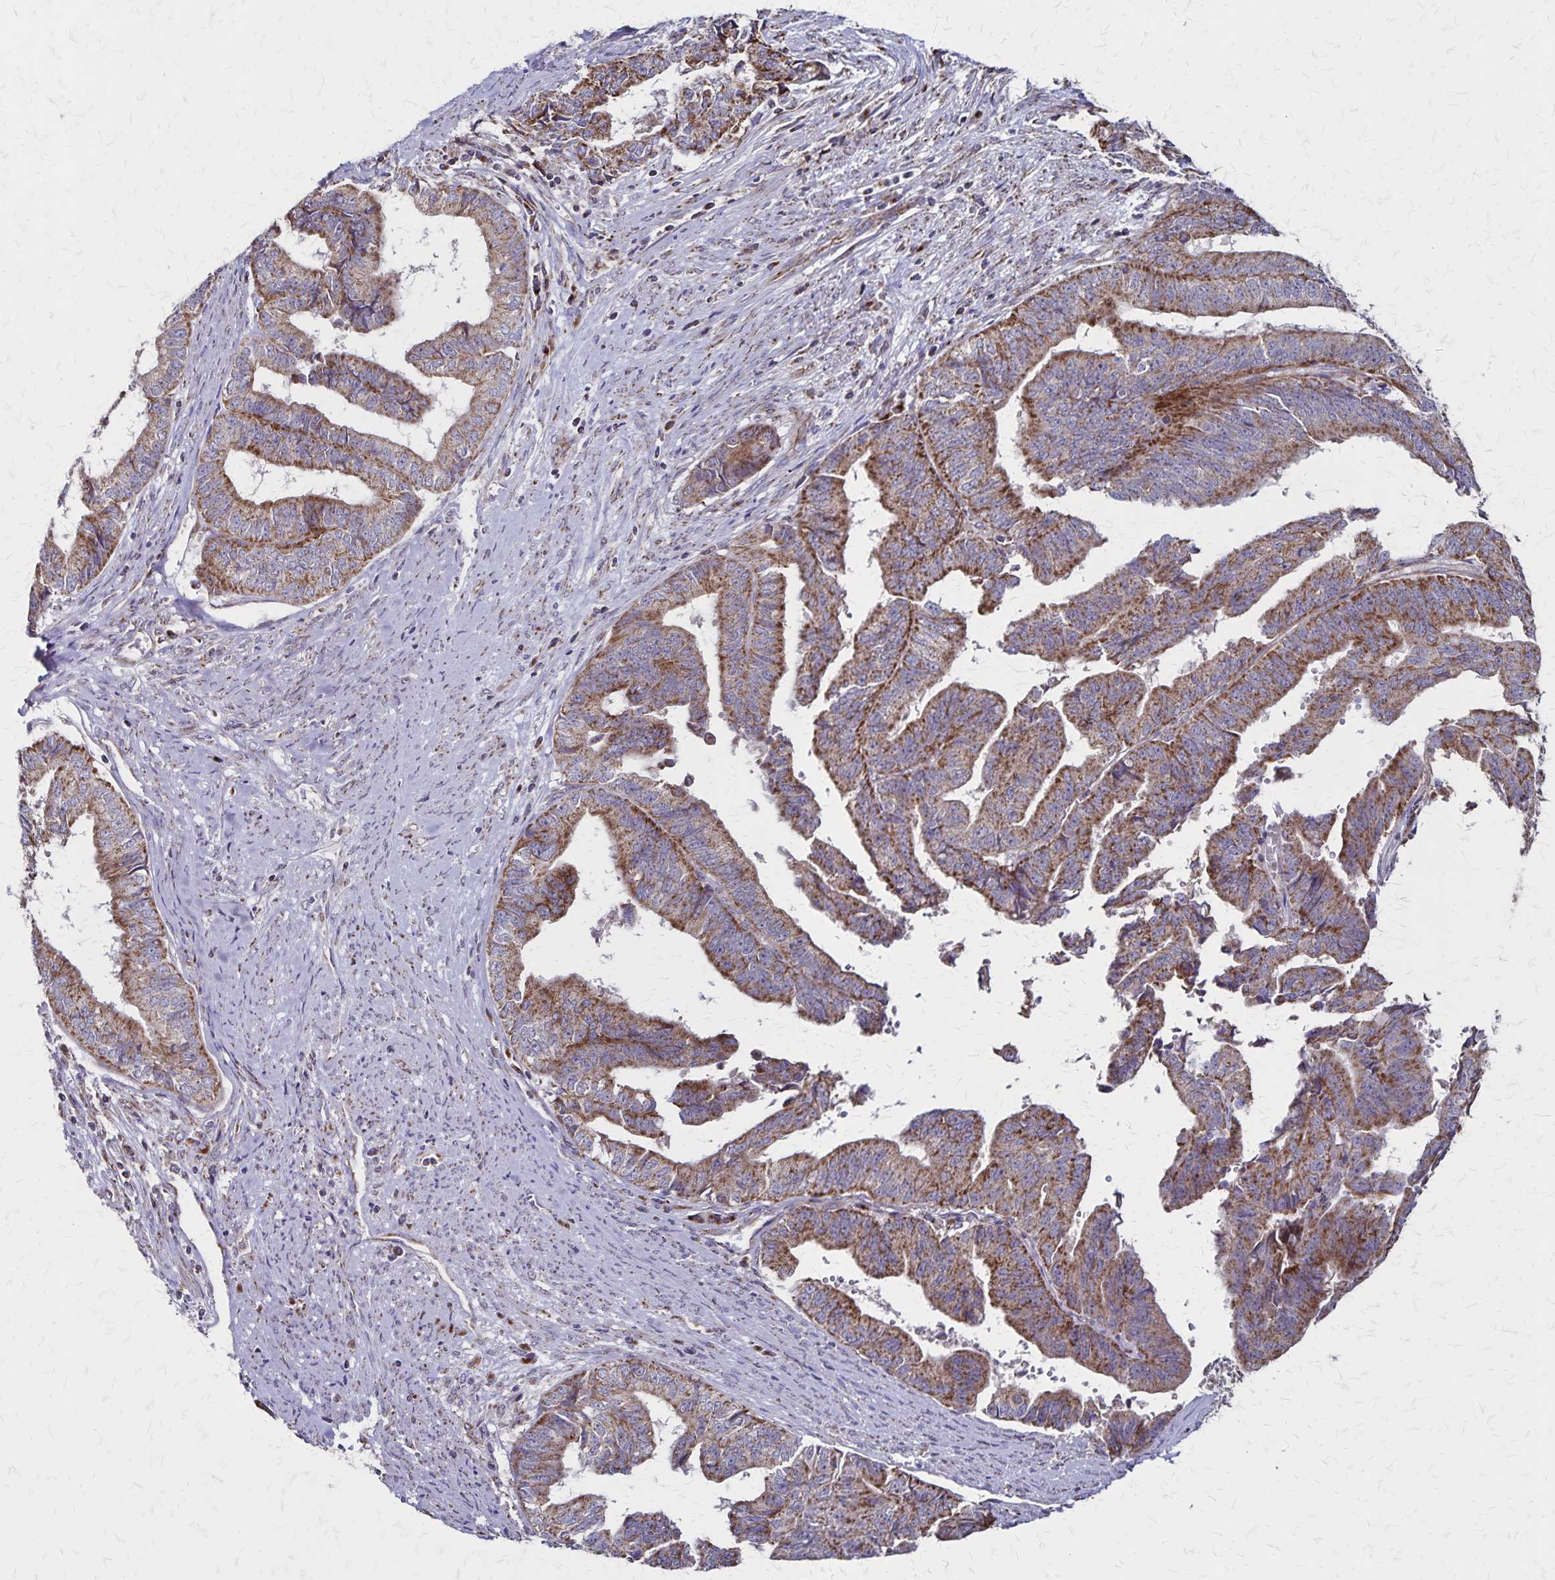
{"staining": {"intensity": "moderate", "quantity": "25%-75%", "location": "cytoplasmic/membranous"}, "tissue": "endometrial cancer", "cell_type": "Tumor cells", "image_type": "cancer", "snomed": [{"axis": "morphology", "description": "Adenocarcinoma, NOS"}, {"axis": "topography", "description": "Endometrium"}], "caption": "Endometrial cancer was stained to show a protein in brown. There is medium levels of moderate cytoplasmic/membranous positivity in approximately 25%-75% of tumor cells. Using DAB (brown) and hematoxylin (blue) stains, captured at high magnification using brightfield microscopy.", "gene": "NFS1", "patient": {"sex": "female", "age": 65}}